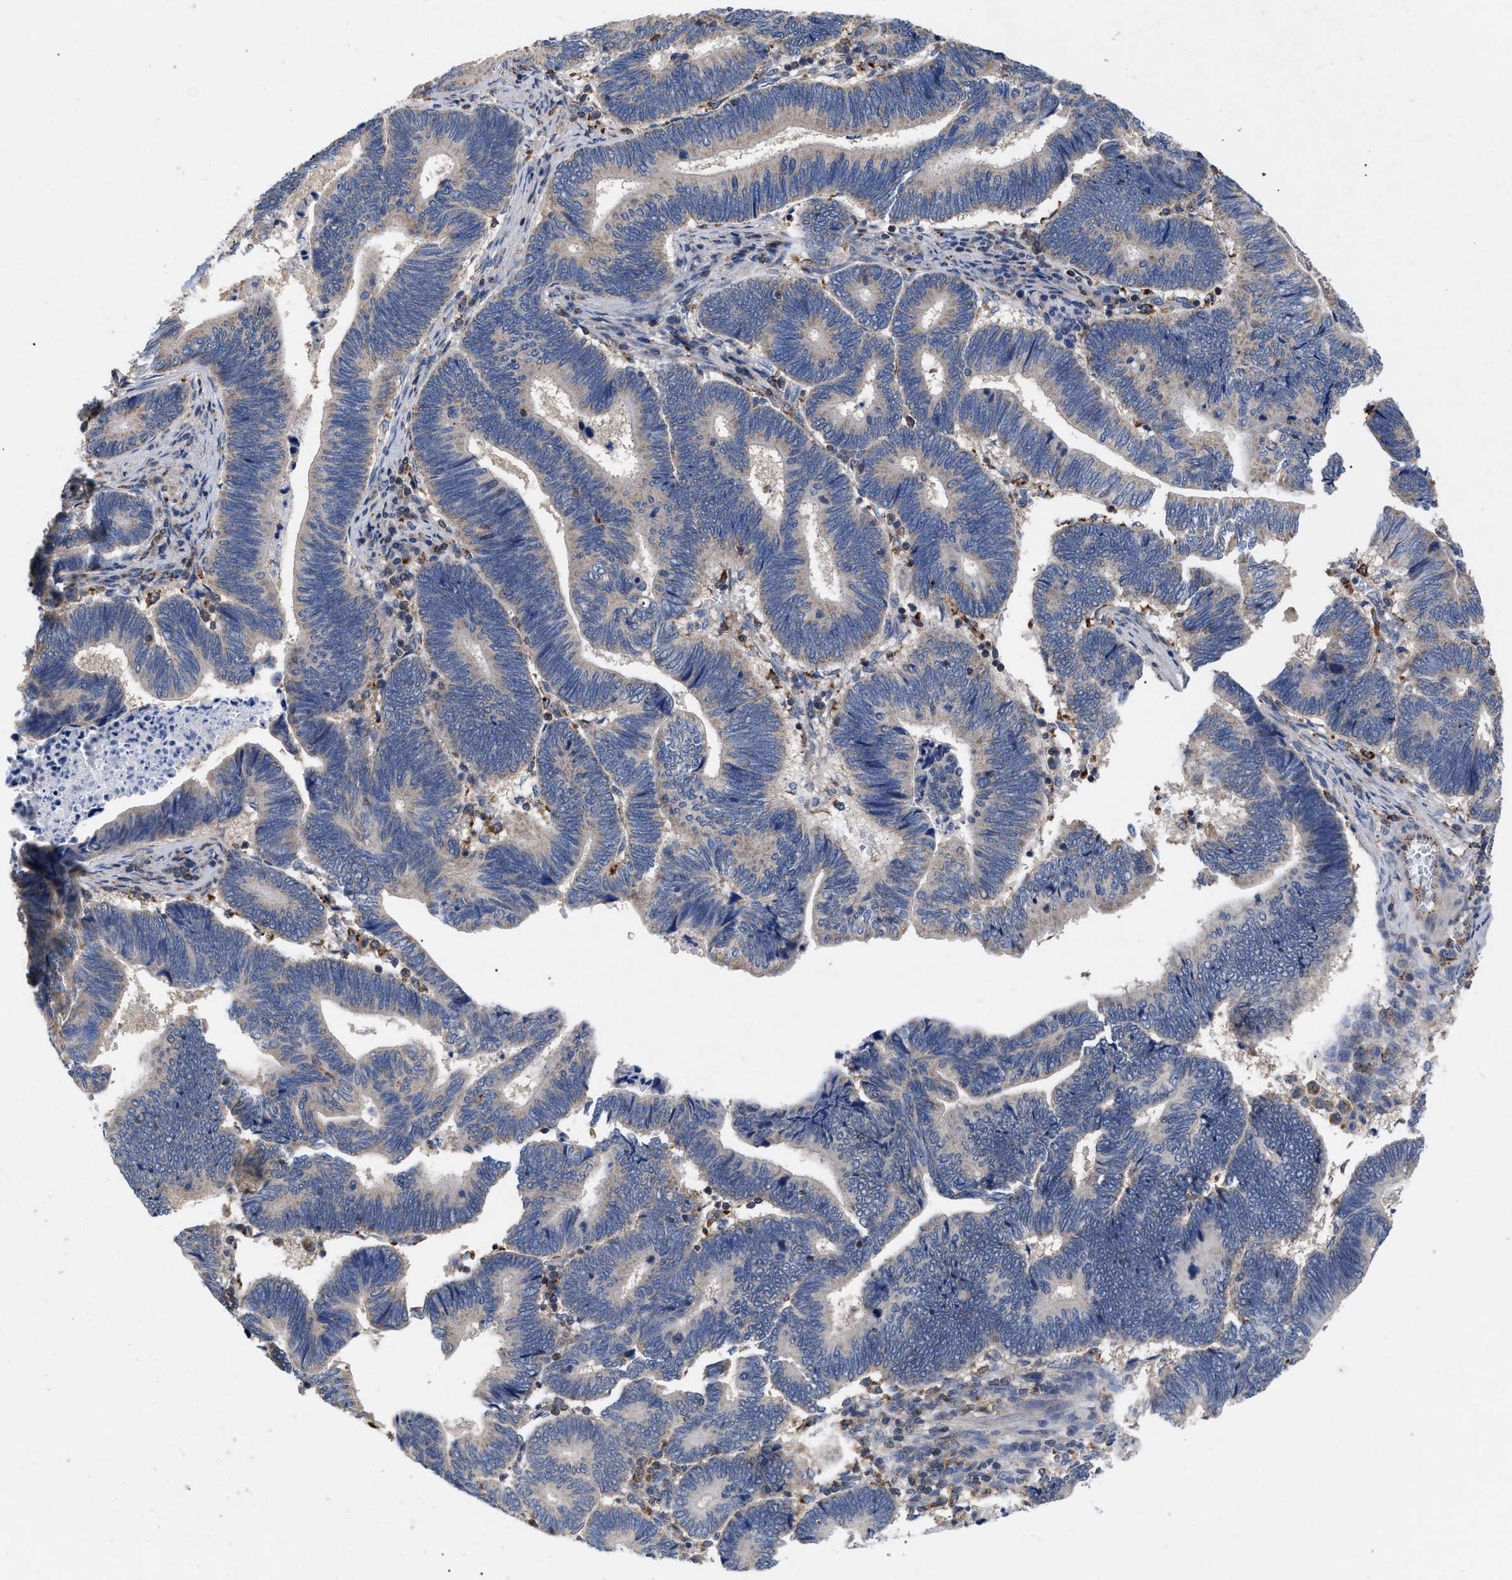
{"staining": {"intensity": "negative", "quantity": "none", "location": "none"}, "tissue": "pancreatic cancer", "cell_type": "Tumor cells", "image_type": "cancer", "snomed": [{"axis": "morphology", "description": "Adenocarcinoma, NOS"}, {"axis": "topography", "description": "Pancreas"}], "caption": "A high-resolution image shows IHC staining of adenocarcinoma (pancreatic), which shows no significant expression in tumor cells.", "gene": "FAM171A2", "patient": {"sex": "female", "age": 70}}